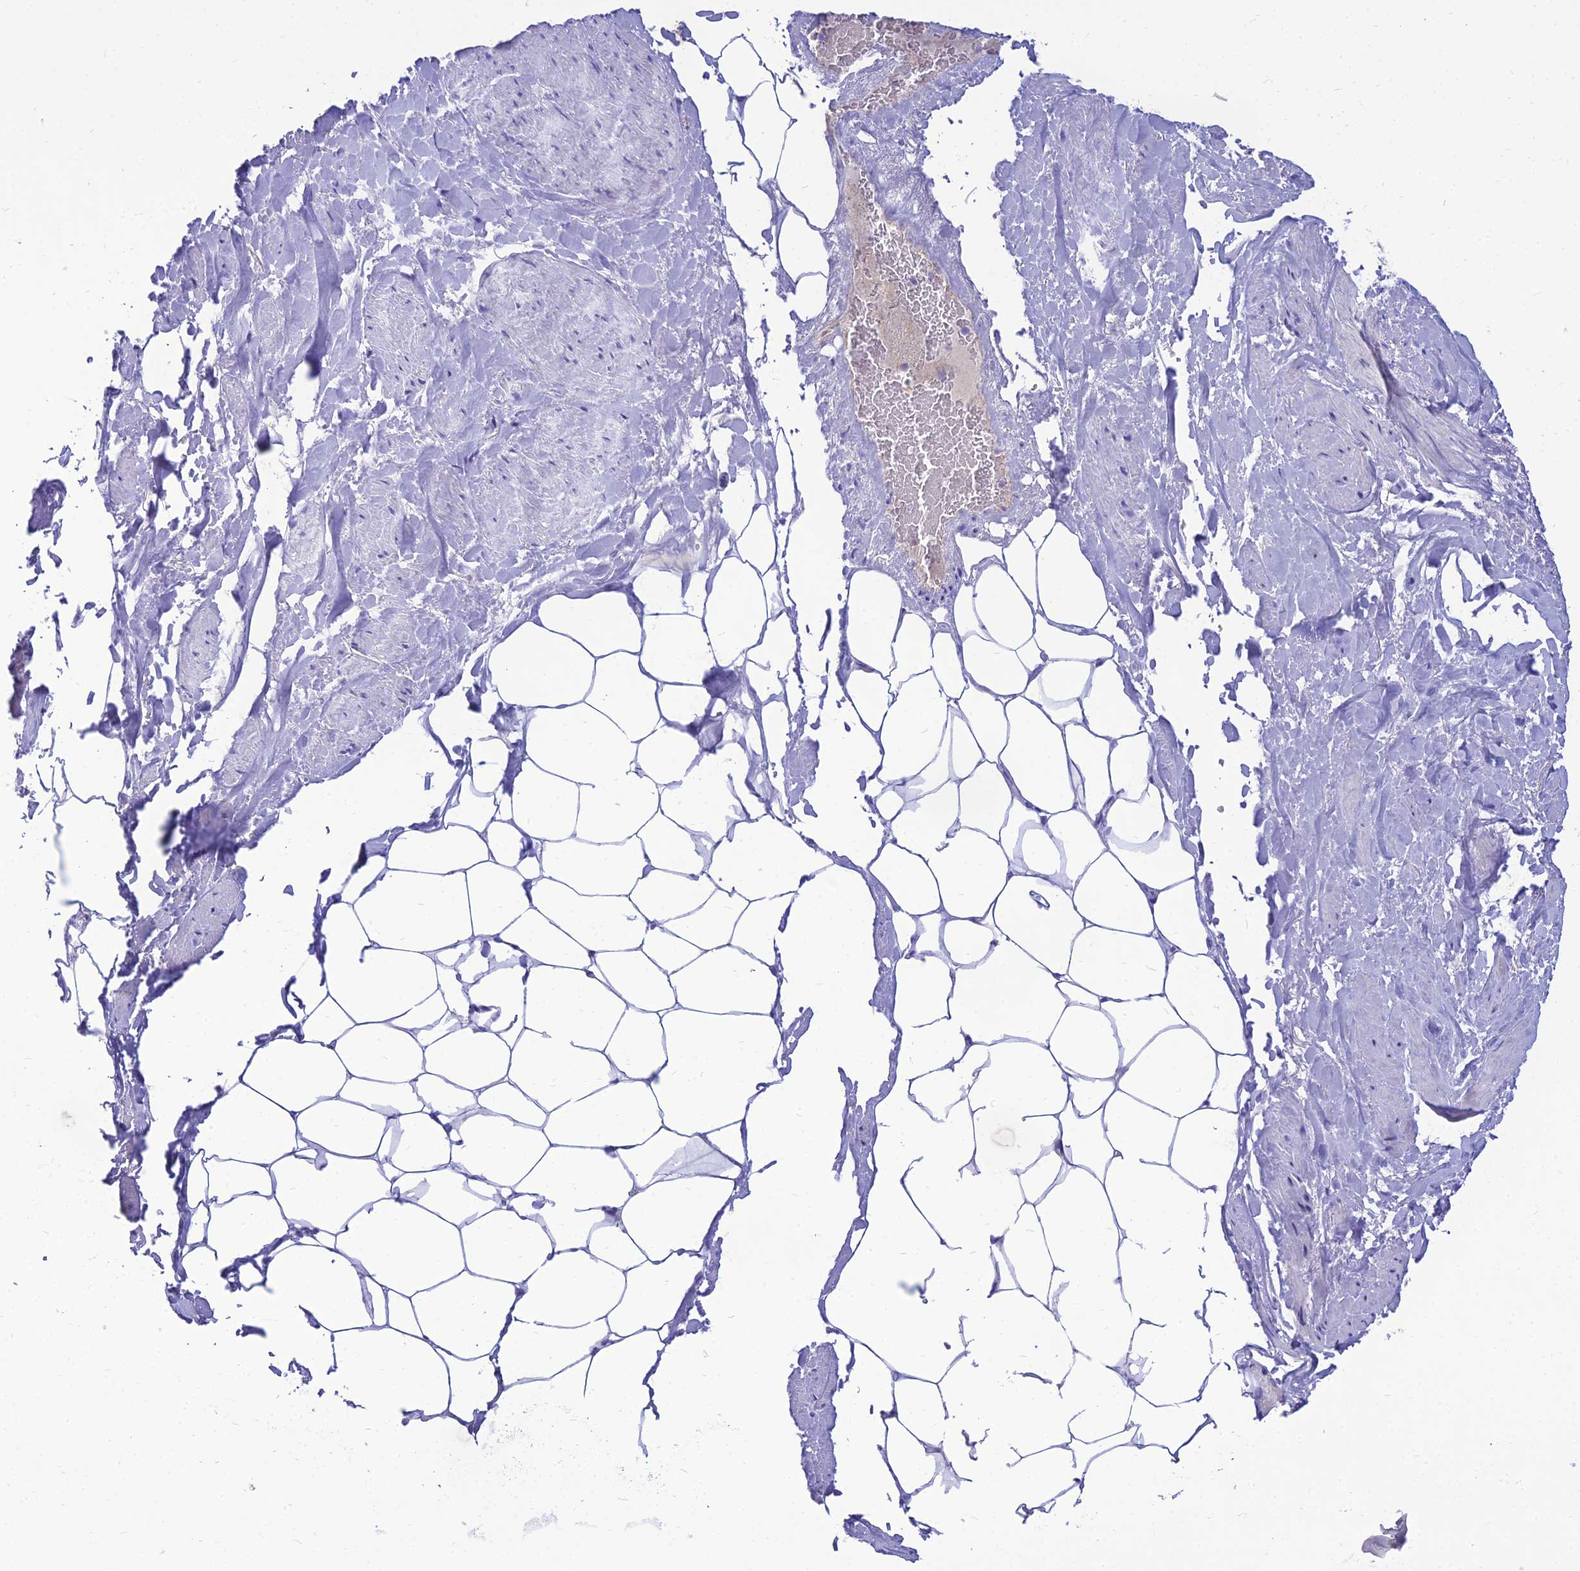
{"staining": {"intensity": "negative", "quantity": "none", "location": "none"}, "tissue": "adipose tissue", "cell_type": "Adipocytes", "image_type": "normal", "snomed": [{"axis": "morphology", "description": "Normal tissue, NOS"}, {"axis": "morphology", "description": "Adenocarcinoma, Low grade"}, {"axis": "topography", "description": "Prostate"}, {"axis": "topography", "description": "Peripheral nerve tissue"}], "caption": "This is an IHC micrograph of benign human adipose tissue. There is no positivity in adipocytes.", "gene": "NOVA2", "patient": {"sex": "male", "age": 63}}